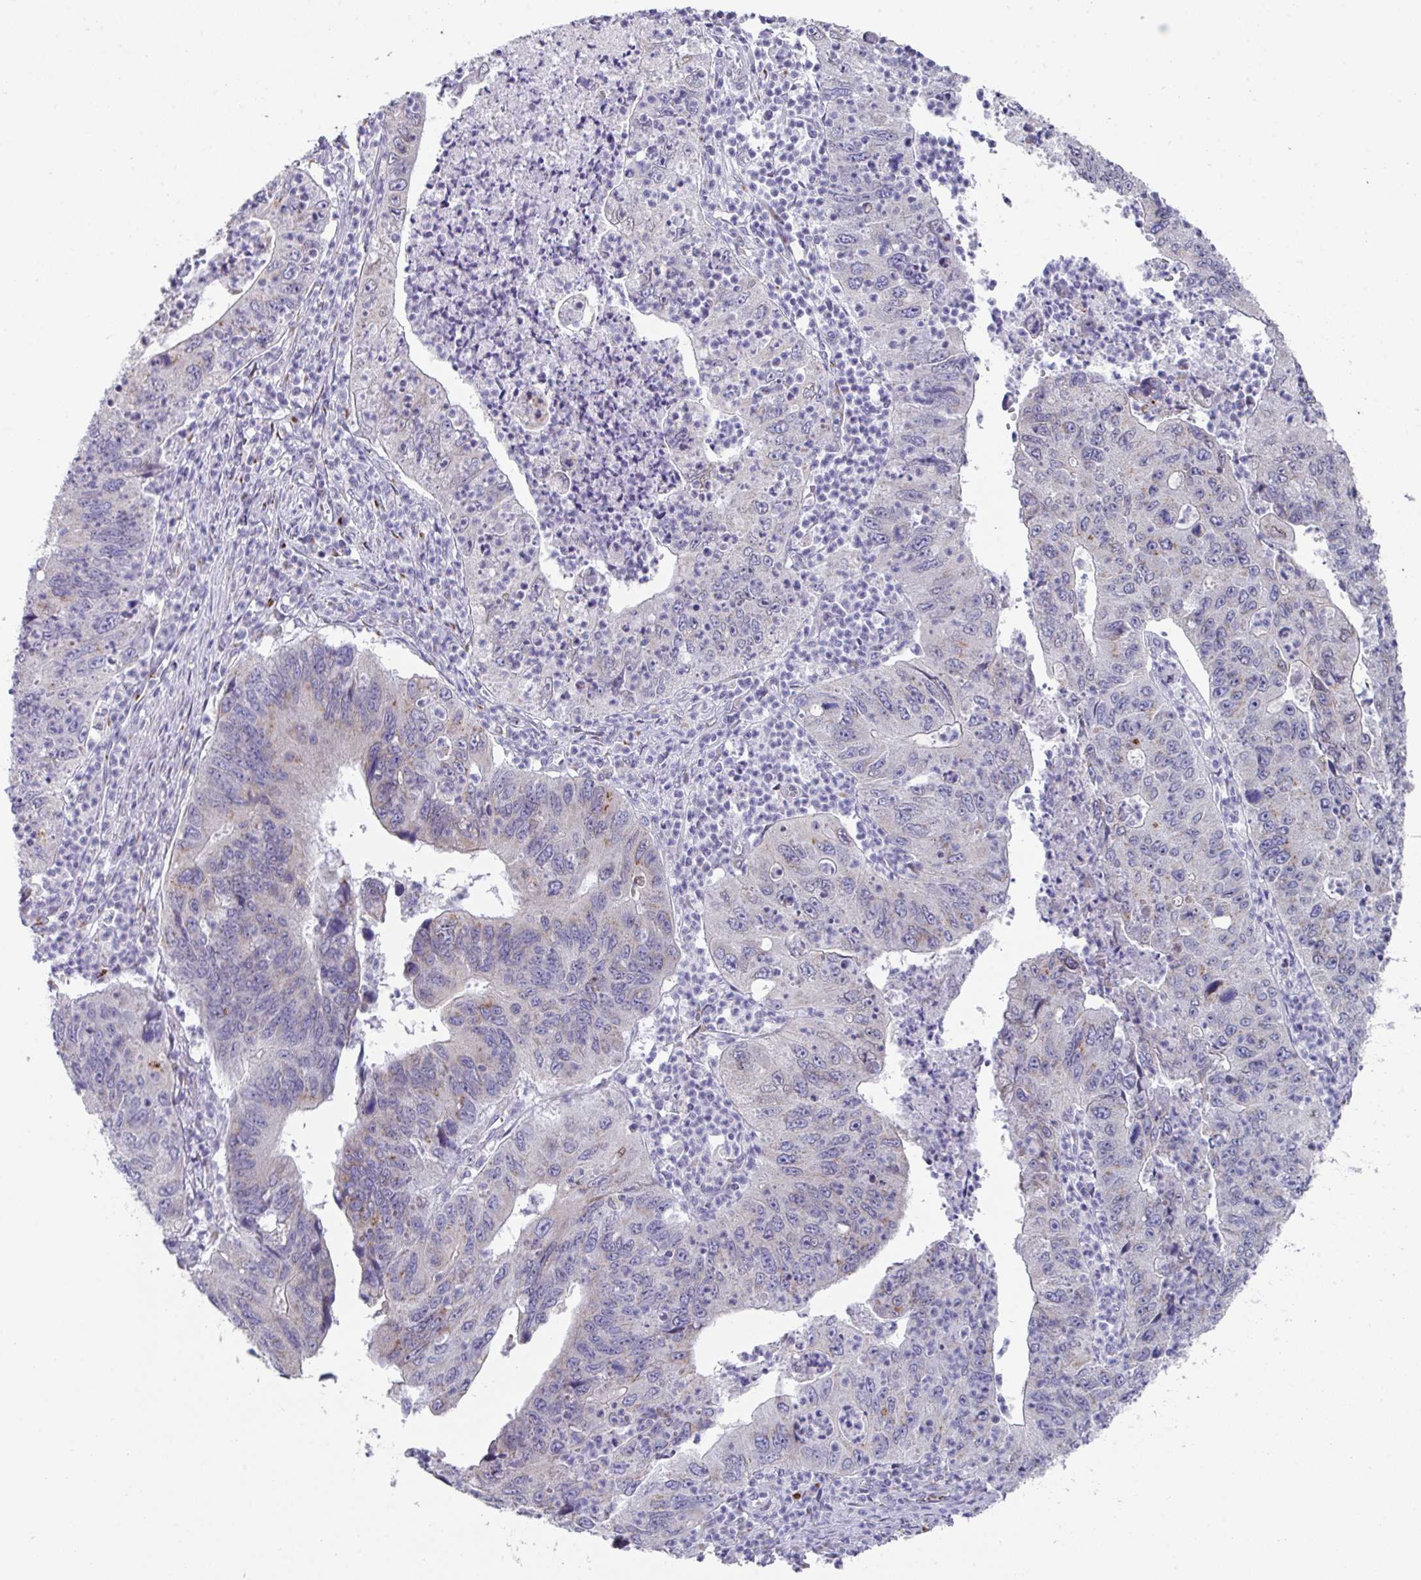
{"staining": {"intensity": "negative", "quantity": "none", "location": "none"}, "tissue": "stomach cancer", "cell_type": "Tumor cells", "image_type": "cancer", "snomed": [{"axis": "morphology", "description": "Adenocarcinoma, NOS"}, {"axis": "topography", "description": "Stomach"}], "caption": "Immunohistochemistry image of neoplastic tissue: human adenocarcinoma (stomach) stained with DAB shows no significant protein expression in tumor cells. (Brightfield microscopy of DAB (3,3'-diaminobenzidine) immunohistochemistry at high magnification).", "gene": "VKORC1L1", "patient": {"sex": "male", "age": 59}}